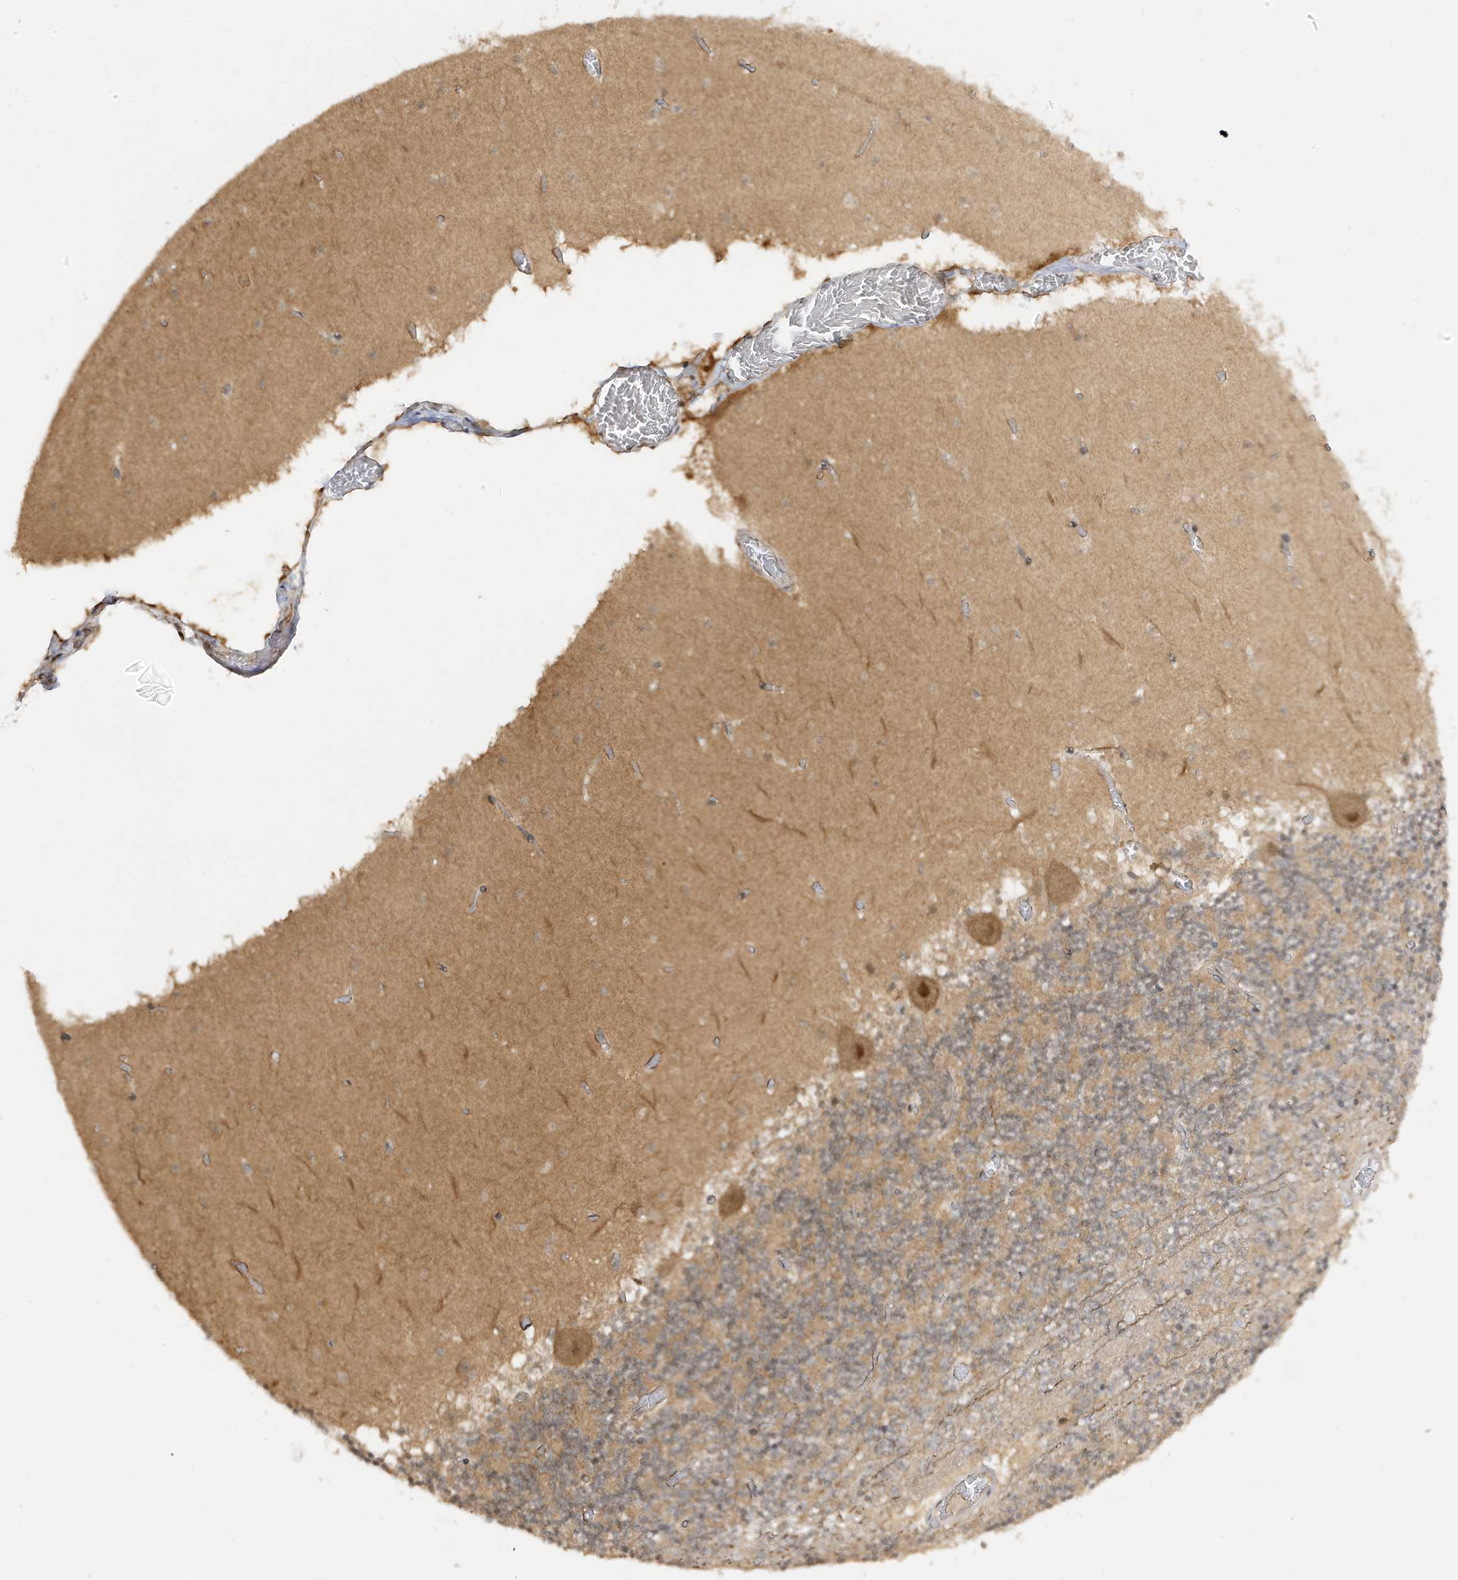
{"staining": {"intensity": "moderate", "quantity": ">75%", "location": "cytoplasmic/membranous"}, "tissue": "cerebellum", "cell_type": "Cells in granular layer", "image_type": "normal", "snomed": [{"axis": "morphology", "description": "Normal tissue, NOS"}, {"axis": "topography", "description": "Cerebellum"}], "caption": "Cells in granular layer display medium levels of moderate cytoplasmic/membranous positivity in approximately >75% of cells in benign cerebellum. (IHC, brightfield microscopy, high magnification).", "gene": "TAB3", "patient": {"sex": "female", "age": 28}}